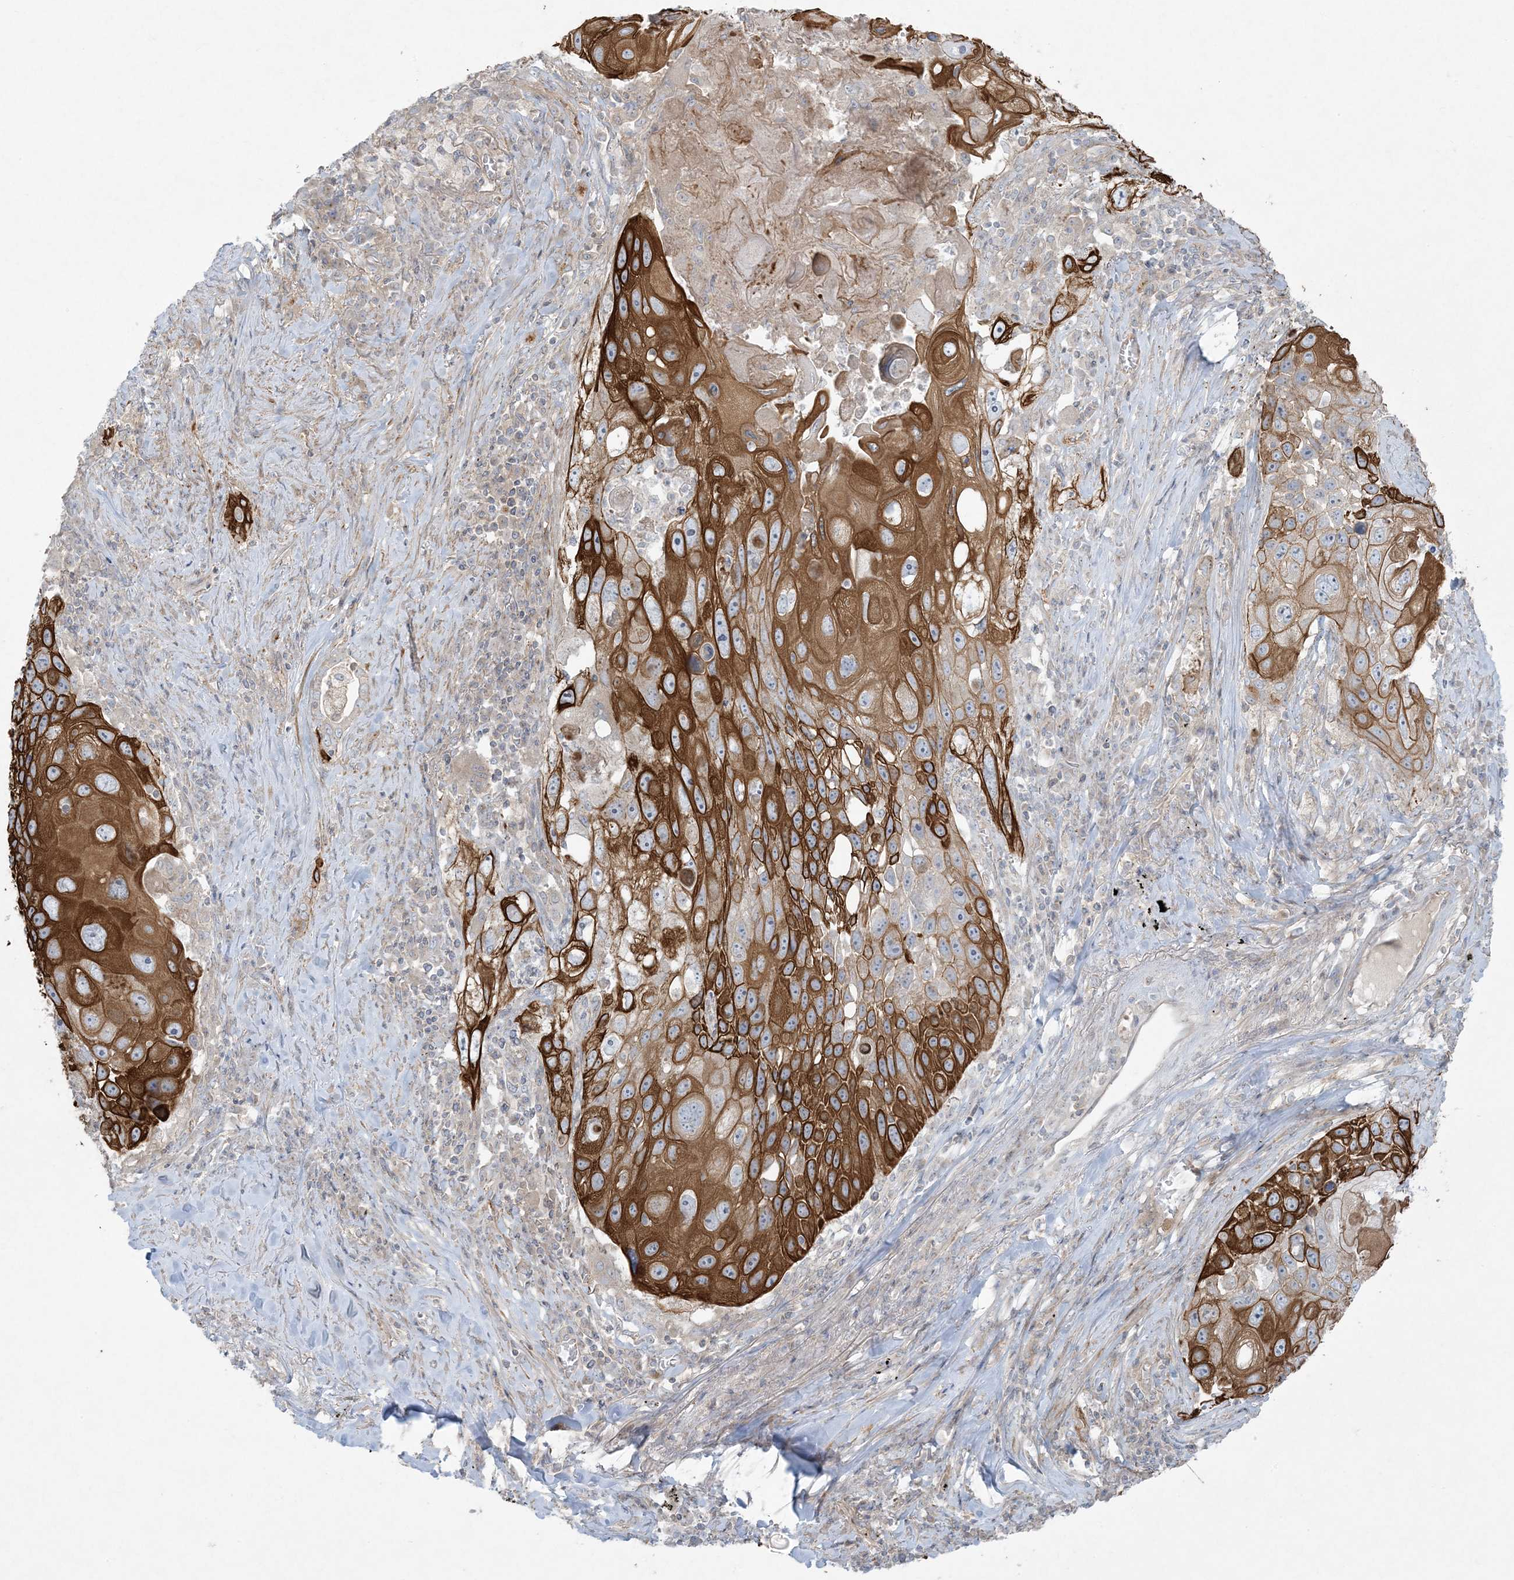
{"staining": {"intensity": "strong", "quantity": ">75%", "location": "cytoplasmic/membranous"}, "tissue": "lung cancer", "cell_type": "Tumor cells", "image_type": "cancer", "snomed": [{"axis": "morphology", "description": "Squamous cell carcinoma, NOS"}, {"axis": "topography", "description": "Lung"}], "caption": "A brown stain labels strong cytoplasmic/membranous staining of a protein in human lung squamous cell carcinoma tumor cells.", "gene": "PIK3R4", "patient": {"sex": "male", "age": 61}}